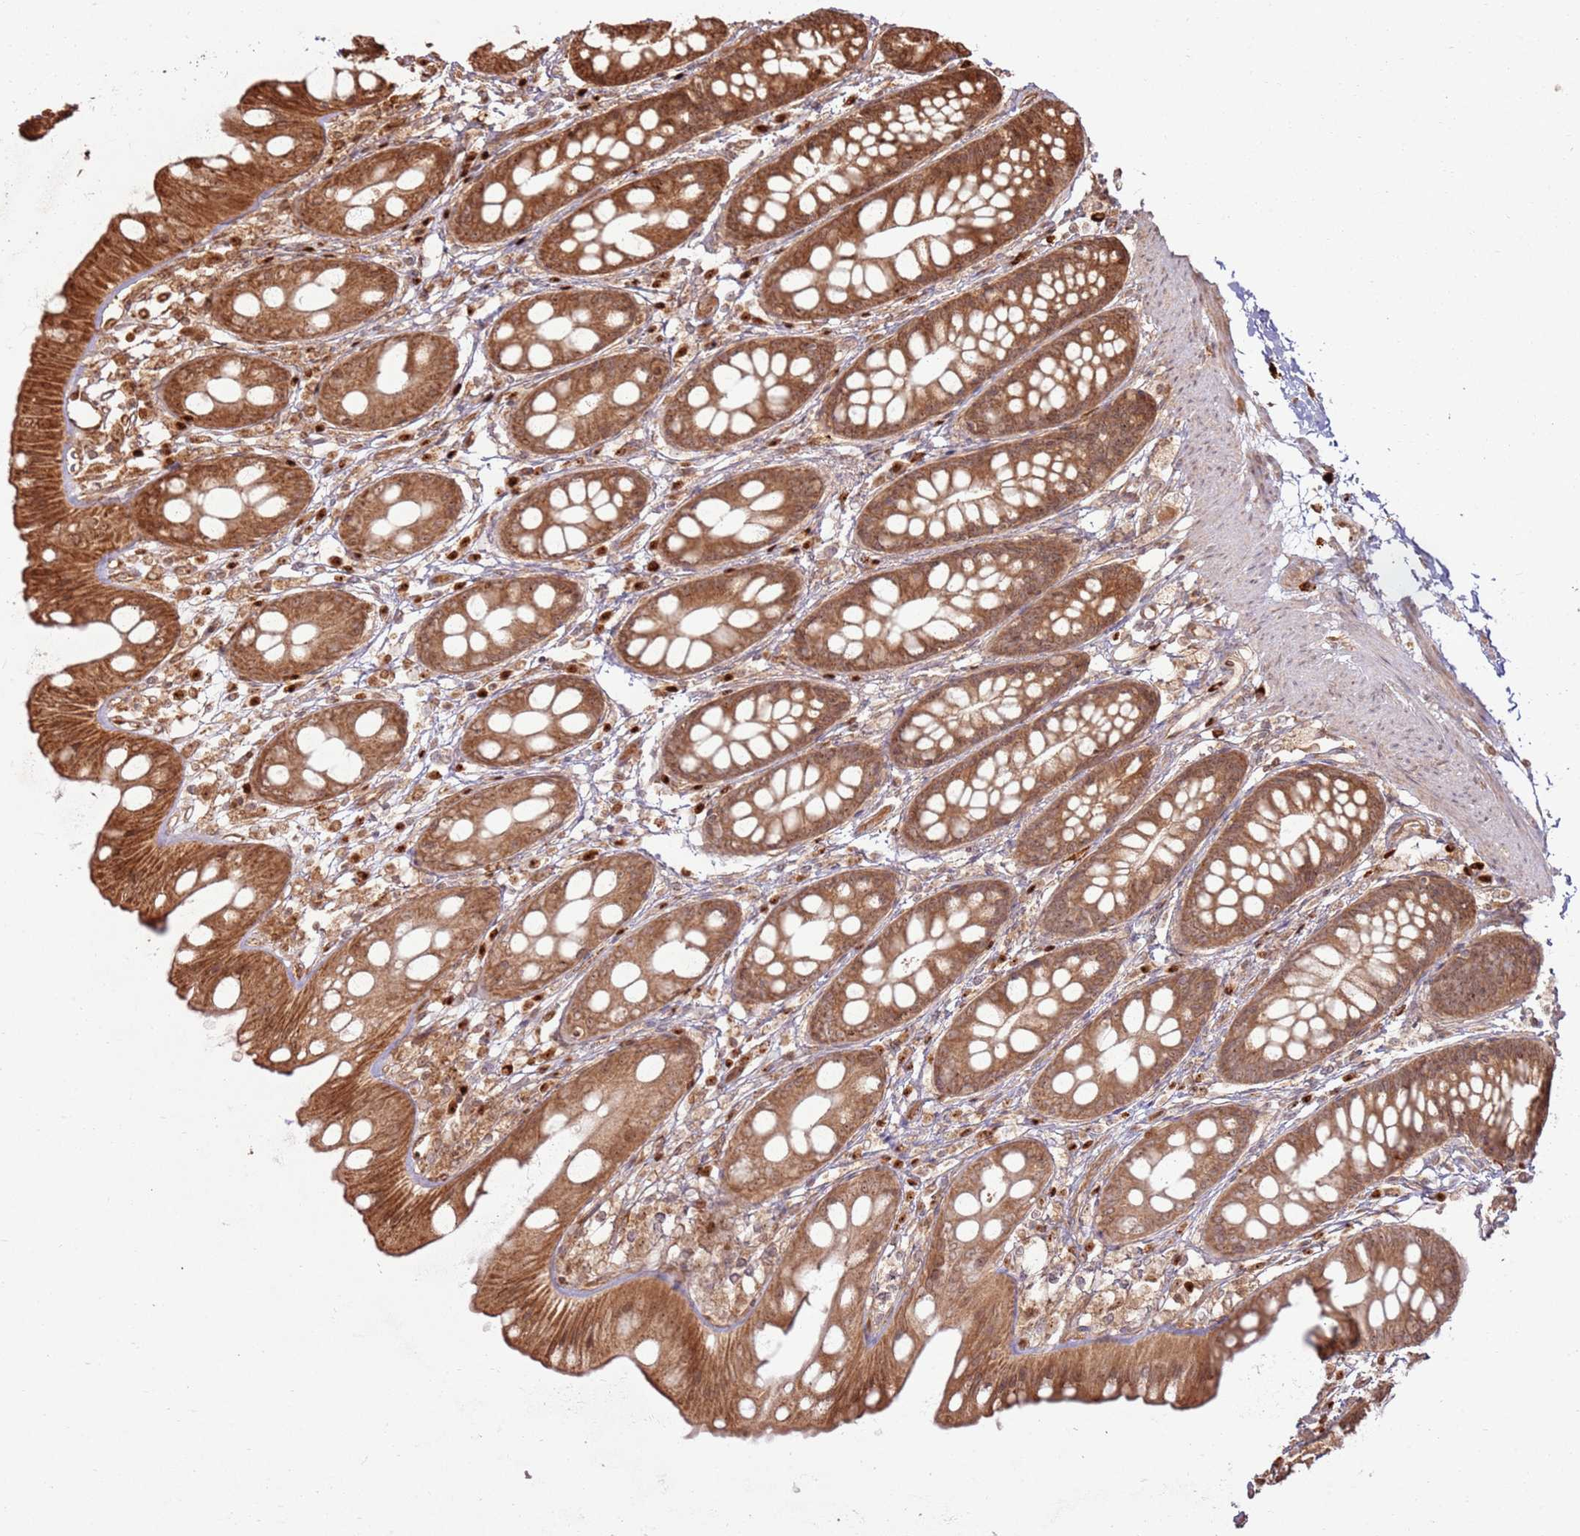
{"staining": {"intensity": "strong", "quantity": ">75%", "location": "cytoplasmic/membranous,nuclear"}, "tissue": "rectum", "cell_type": "Glandular cells", "image_type": "normal", "snomed": [{"axis": "morphology", "description": "Normal tissue, NOS"}, {"axis": "topography", "description": "Rectum"}], "caption": "Glandular cells demonstrate high levels of strong cytoplasmic/membranous,nuclear staining in about >75% of cells in unremarkable rectum. (IHC, brightfield microscopy, high magnification).", "gene": "TBC1D13", "patient": {"sex": "female", "age": 65}}